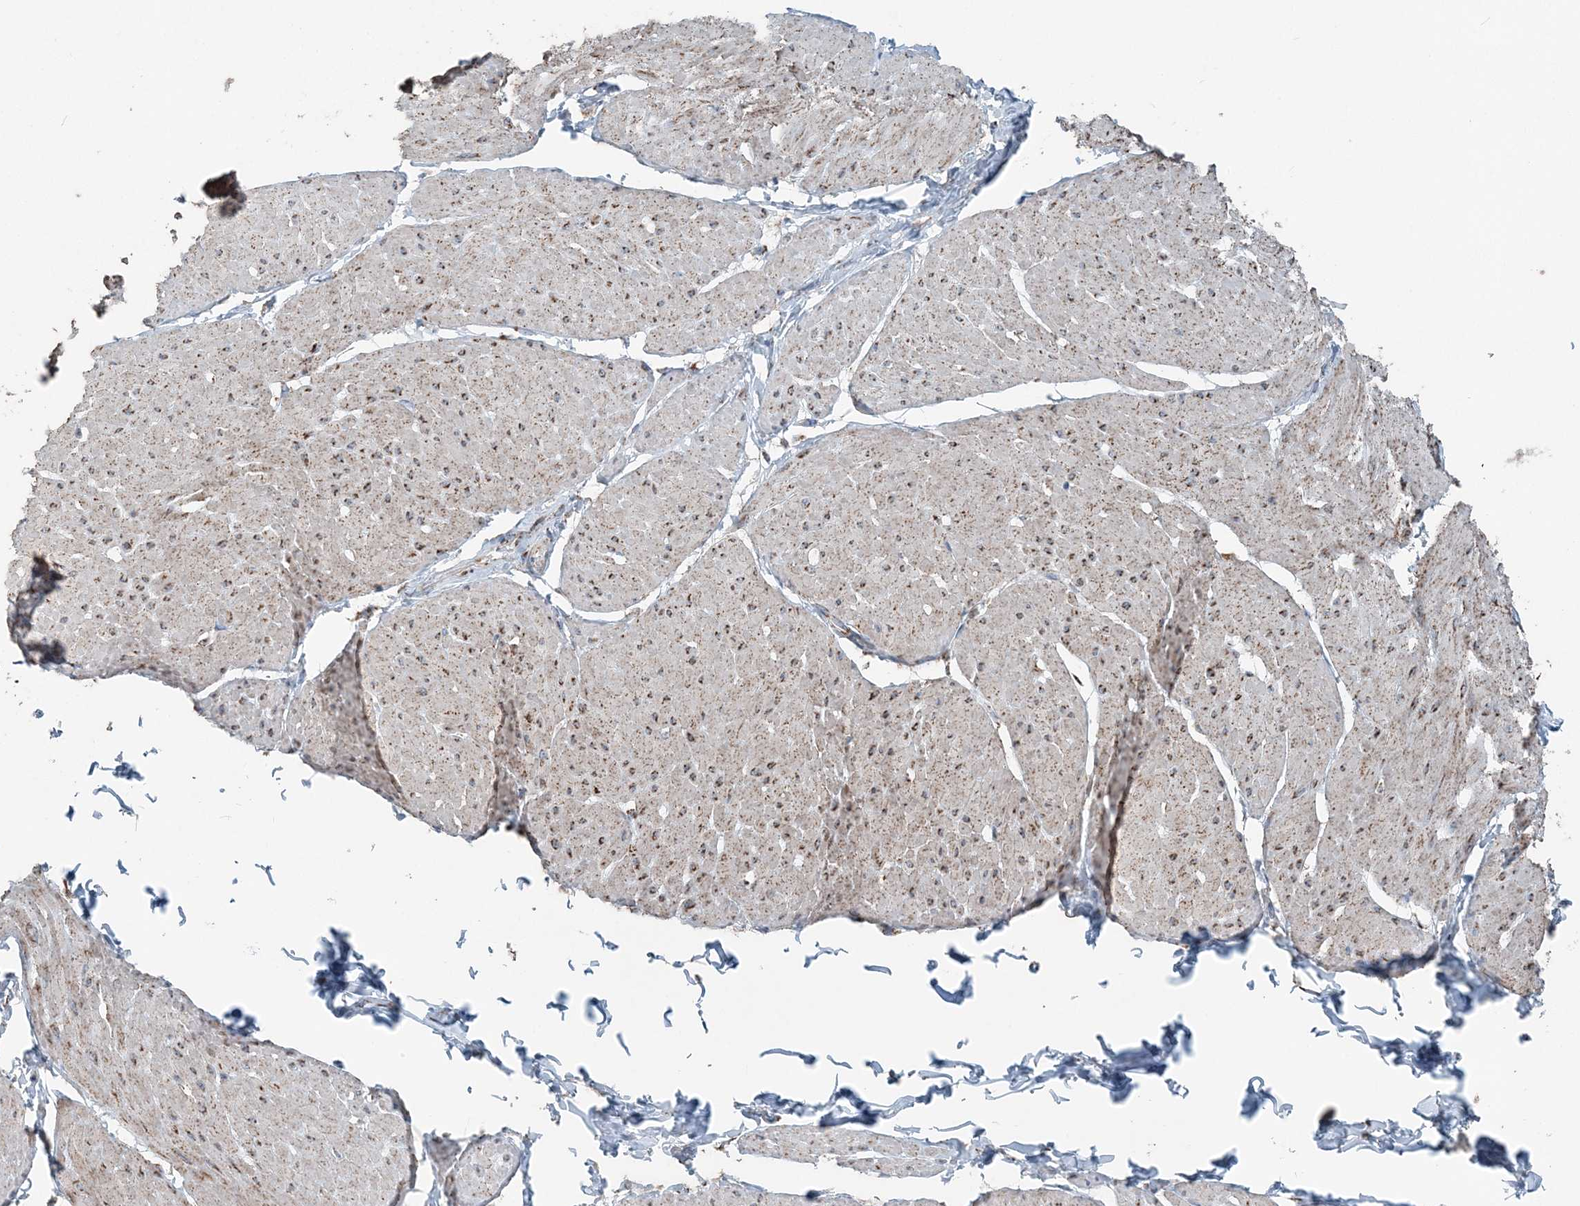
{"staining": {"intensity": "moderate", "quantity": "25%-75%", "location": "cytoplasmic/membranous"}, "tissue": "smooth muscle", "cell_type": "Smooth muscle cells", "image_type": "normal", "snomed": [{"axis": "morphology", "description": "Urothelial carcinoma, High grade"}, {"axis": "topography", "description": "Urinary bladder"}], "caption": "Smooth muscle was stained to show a protein in brown. There is medium levels of moderate cytoplasmic/membranous staining in about 25%-75% of smooth muscle cells. (Brightfield microscopy of DAB IHC at high magnification).", "gene": "SUCLG1", "patient": {"sex": "male", "age": 46}}